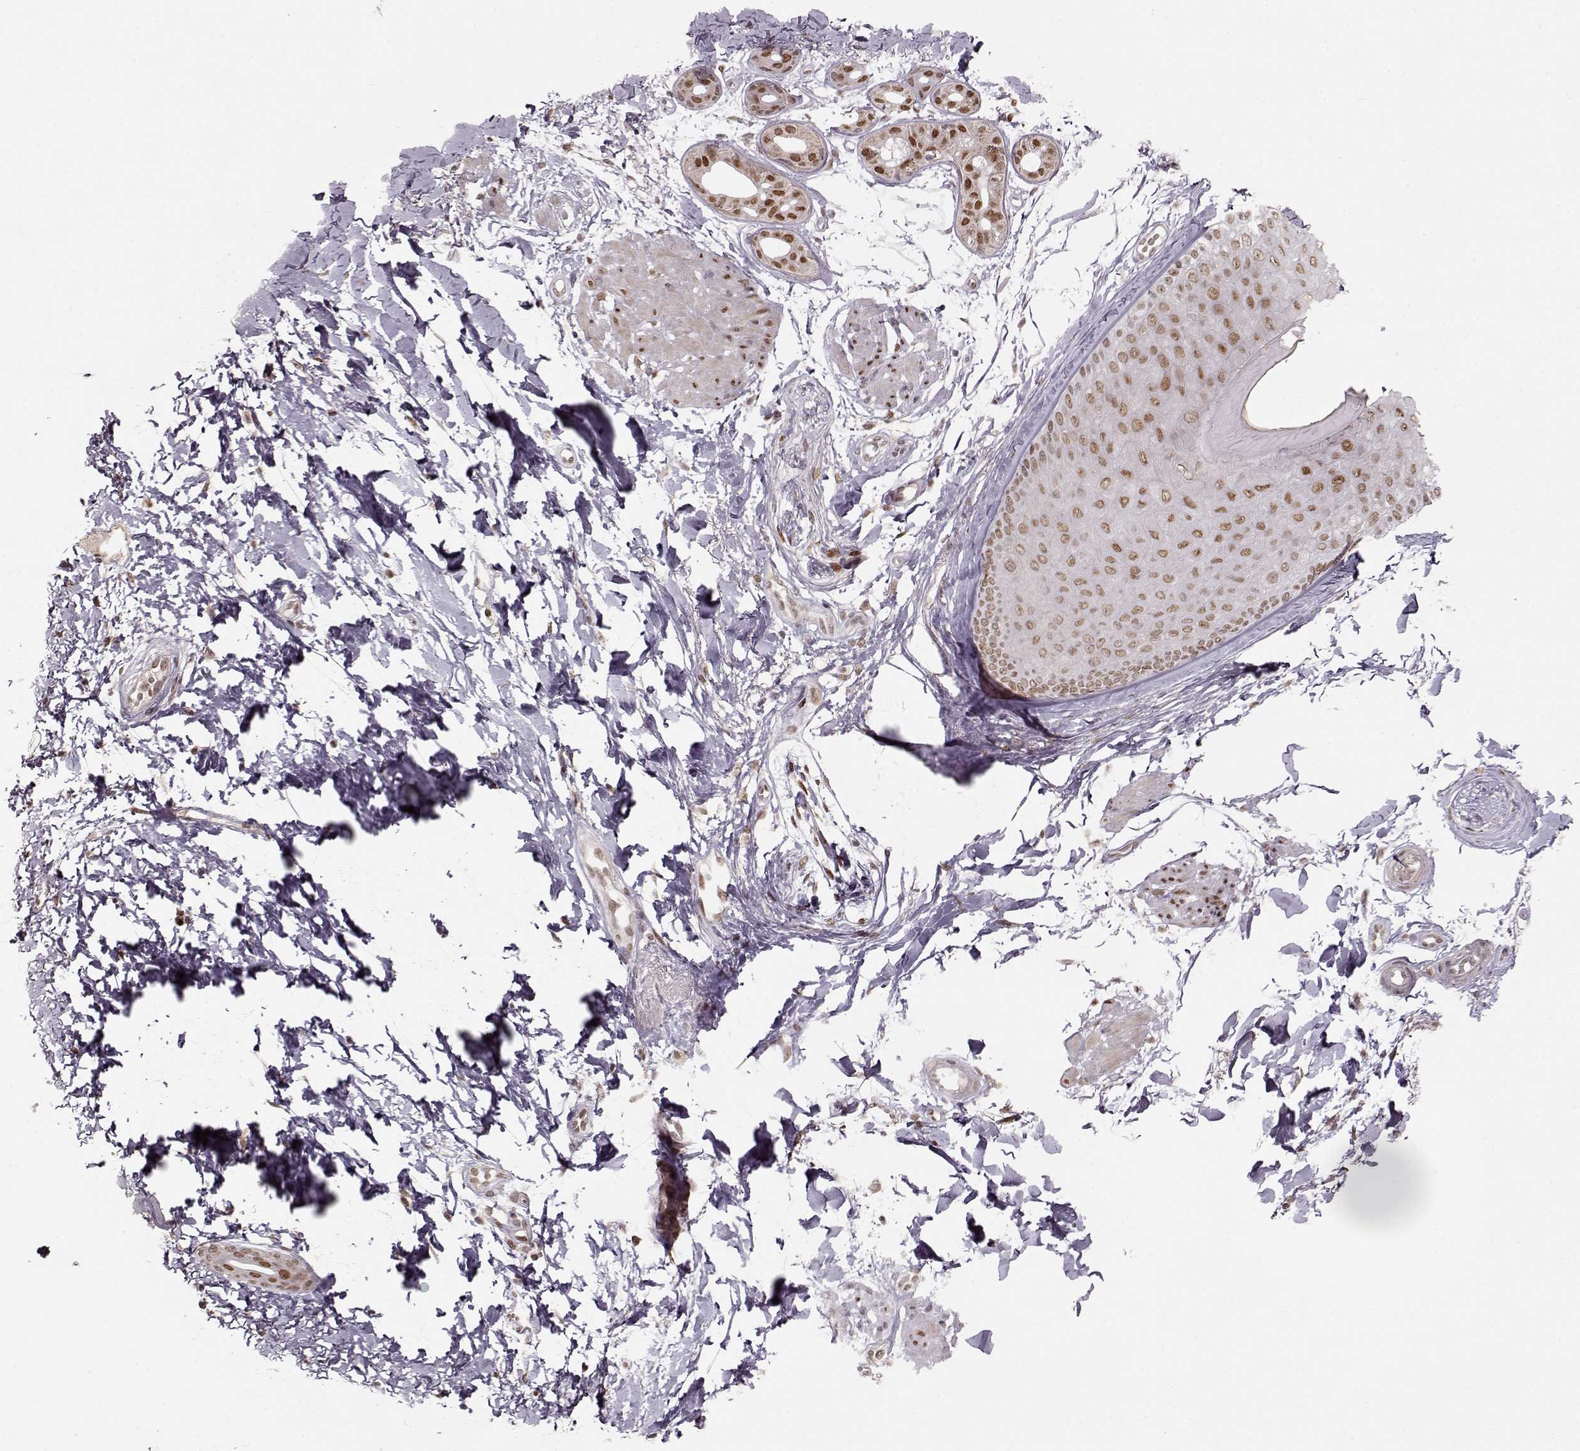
{"staining": {"intensity": "moderate", "quantity": ">75%", "location": "nuclear"}, "tissue": "skin cancer", "cell_type": "Tumor cells", "image_type": "cancer", "snomed": [{"axis": "morphology", "description": "Normal tissue, NOS"}, {"axis": "morphology", "description": "Basal cell carcinoma"}, {"axis": "topography", "description": "Skin"}], "caption": "High-power microscopy captured an IHC image of skin cancer, revealing moderate nuclear expression in about >75% of tumor cells.", "gene": "RAI1", "patient": {"sex": "male", "age": 84}}